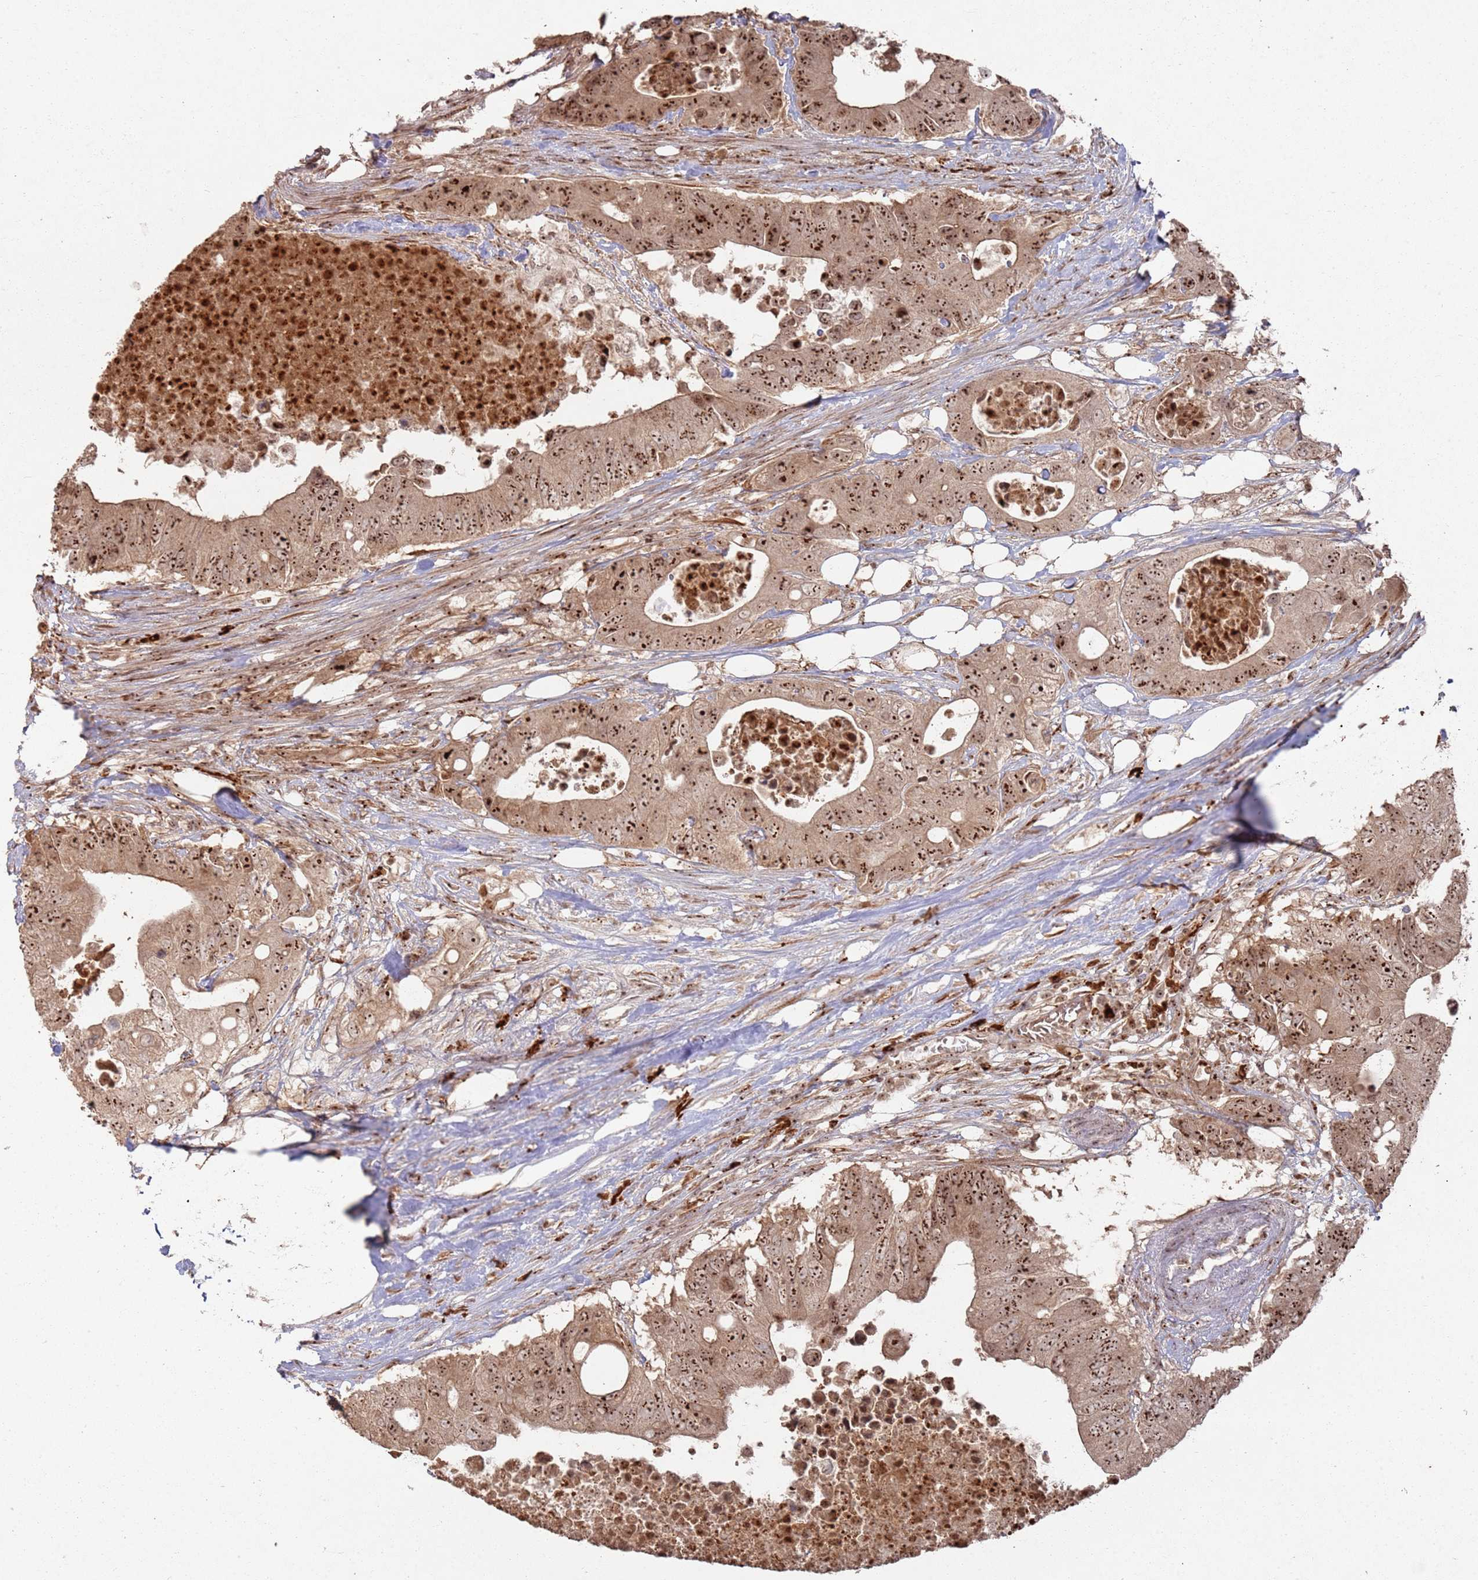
{"staining": {"intensity": "strong", "quantity": ">75%", "location": "nuclear"}, "tissue": "colorectal cancer", "cell_type": "Tumor cells", "image_type": "cancer", "snomed": [{"axis": "morphology", "description": "Adenocarcinoma, NOS"}, {"axis": "topography", "description": "Colon"}], "caption": "Immunohistochemistry of human colorectal cancer reveals high levels of strong nuclear positivity in about >75% of tumor cells. Nuclei are stained in blue.", "gene": "UTP11", "patient": {"sex": "male", "age": 71}}